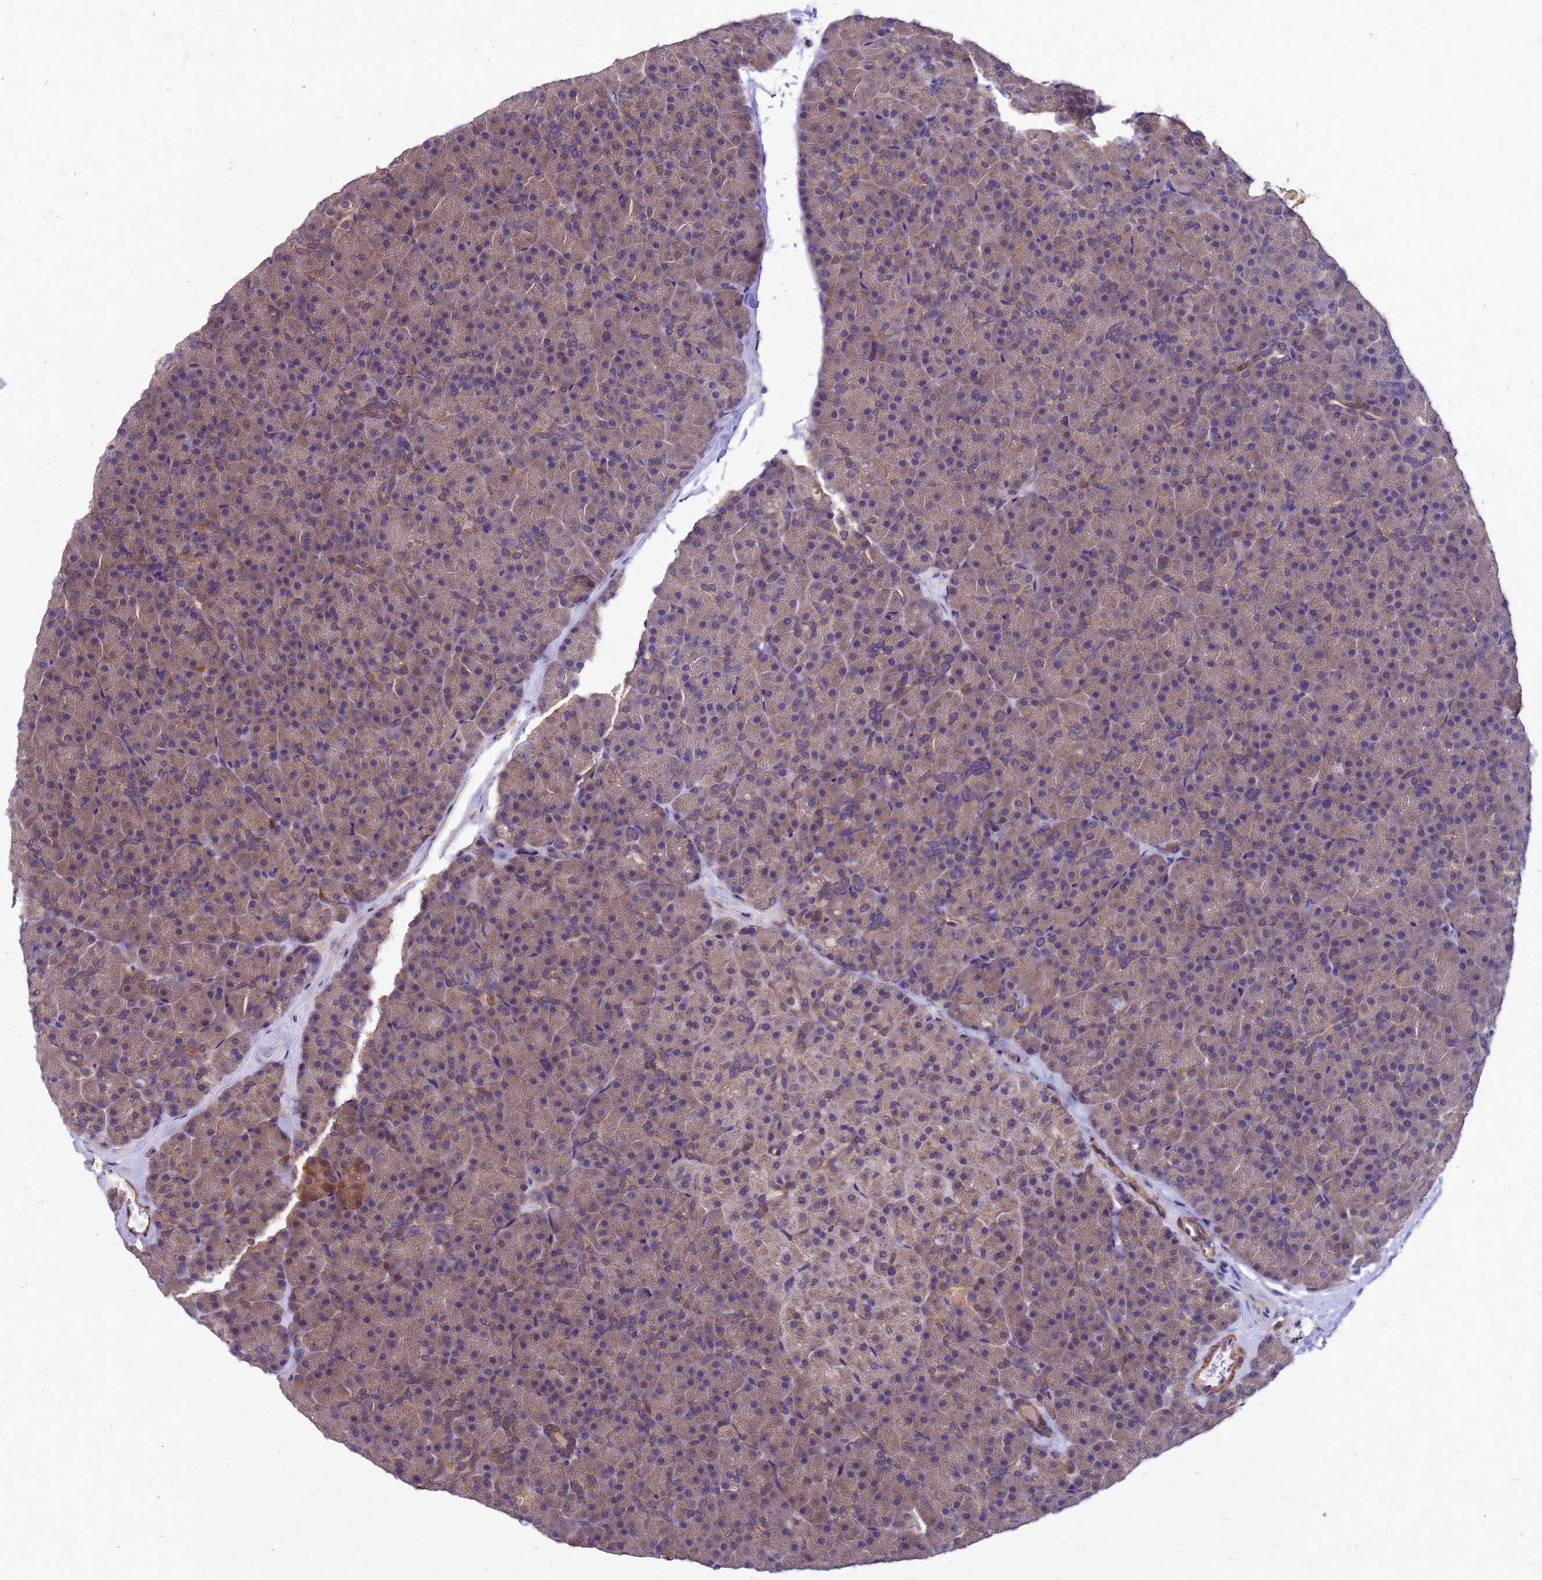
{"staining": {"intensity": "moderate", "quantity": ">75%", "location": "cytoplasmic/membranous"}, "tissue": "pancreas", "cell_type": "Exocrine glandular cells", "image_type": "normal", "snomed": [{"axis": "morphology", "description": "Normal tissue, NOS"}, {"axis": "topography", "description": "Pancreas"}], "caption": "This image shows IHC staining of benign pancreas, with medium moderate cytoplasmic/membranous staining in approximately >75% of exocrine glandular cells.", "gene": "DUSP23", "patient": {"sex": "male", "age": 36}}